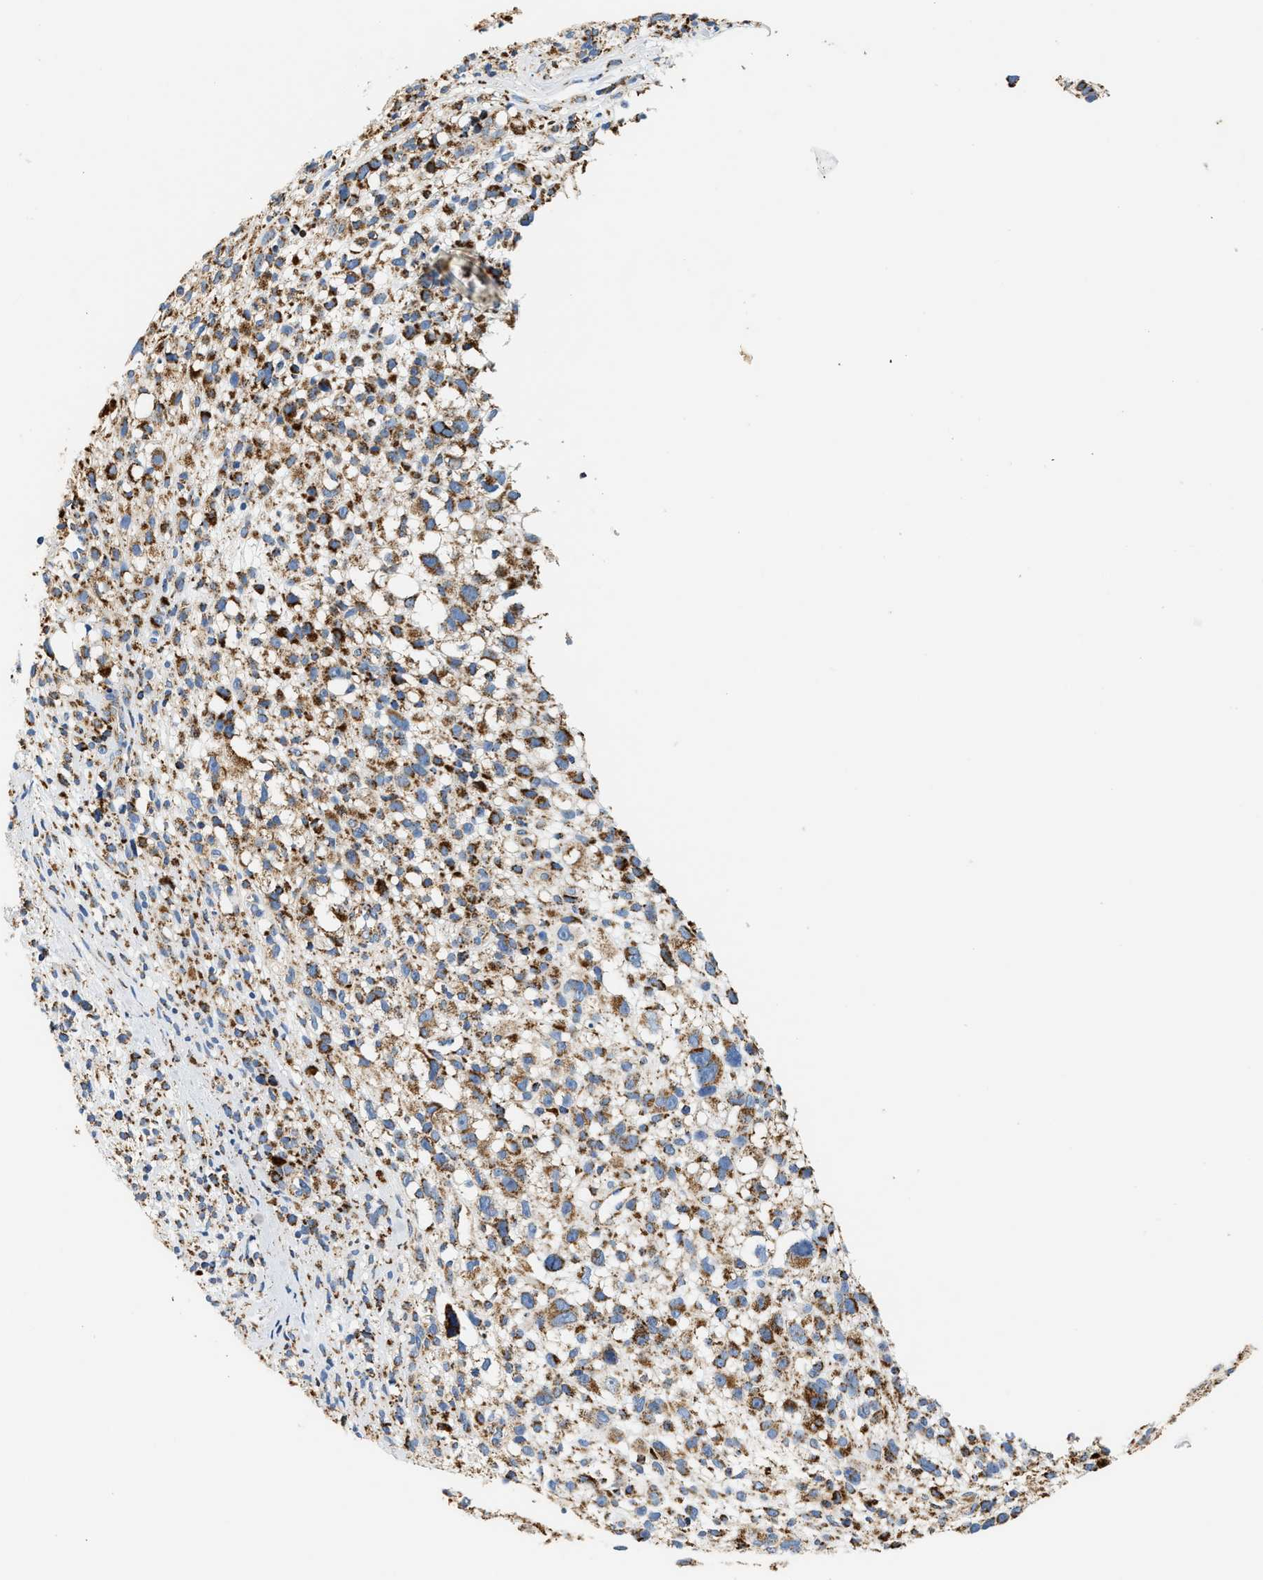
{"staining": {"intensity": "moderate", "quantity": ">75%", "location": "cytoplasmic/membranous"}, "tissue": "melanoma", "cell_type": "Tumor cells", "image_type": "cancer", "snomed": [{"axis": "morphology", "description": "Malignant melanoma, NOS"}, {"axis": "topography", "description": "Skin"}], "caption": "The immunohistochemical stain shows moderate cytoplasmic/membranous positivity in tumor cells of malignant melanoma tissue.", "gene": "SHMT2", "patient": {"sex": "female", "age": 55}}